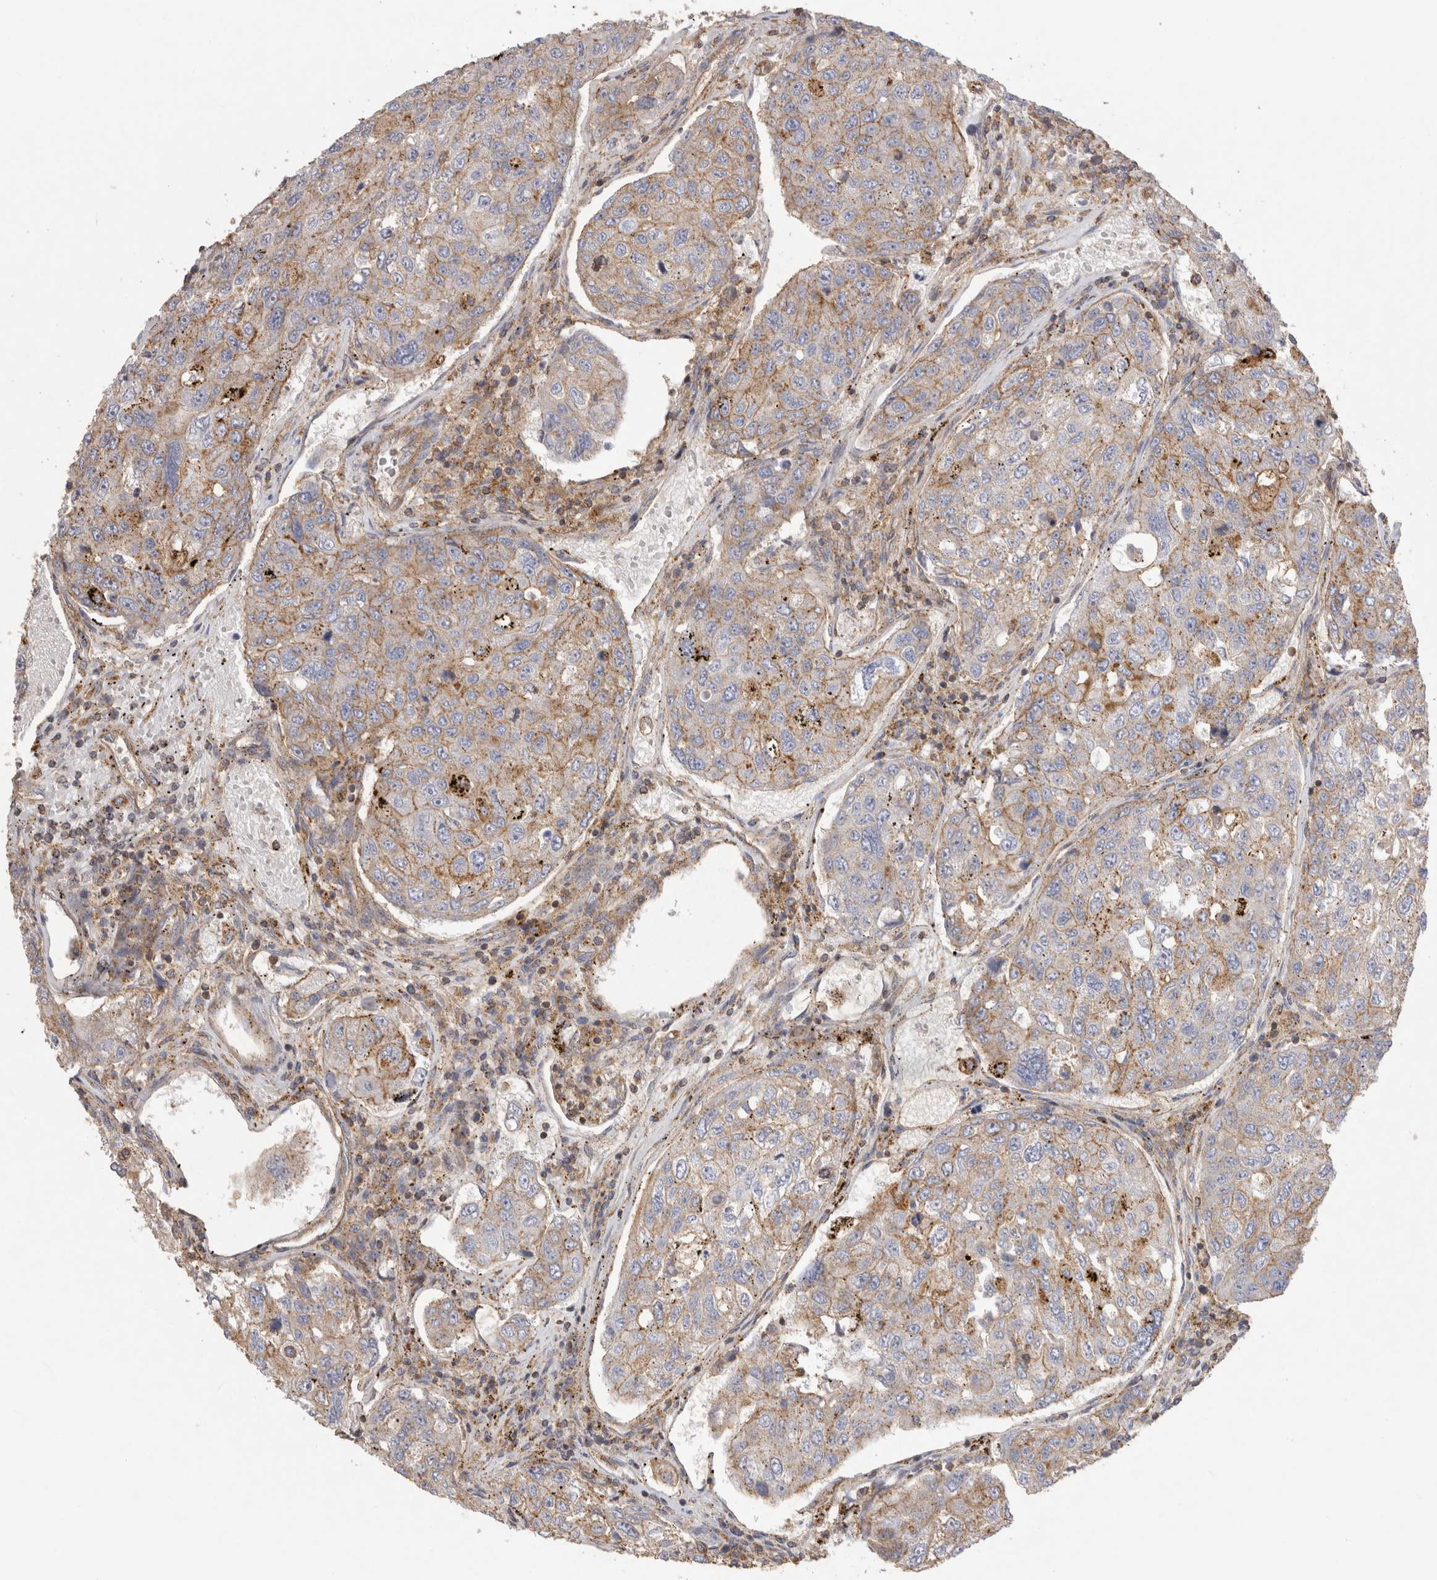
{"staining": {"intensity": "weak", "quantity": "25%-75%", "location": "cytoplasmic/membranous"}, "tissue": "urothelial cancer", "cell_type": "Tumor cells", "image_type": "cancer", "snomed": [{"axis": "morphology", "description": "Urothelial carcinoma, High grade"}, {"axis": "topography", "description": "Lymph node"}, {"axis": "topography", "description": "Urinary bladder"}], "caption": "High-grade urothelial carcinoma stained with IHC exhibits weak cytoplasmic/membranous positivity in about 25%-75% of tumor cells. (DAB (3,3'-diaminobenzidine) IHC, brown staining for protein, blue staining for nuclei).", "gene": "CHMP6", "patient": {"sex": "male", "age": 51}}